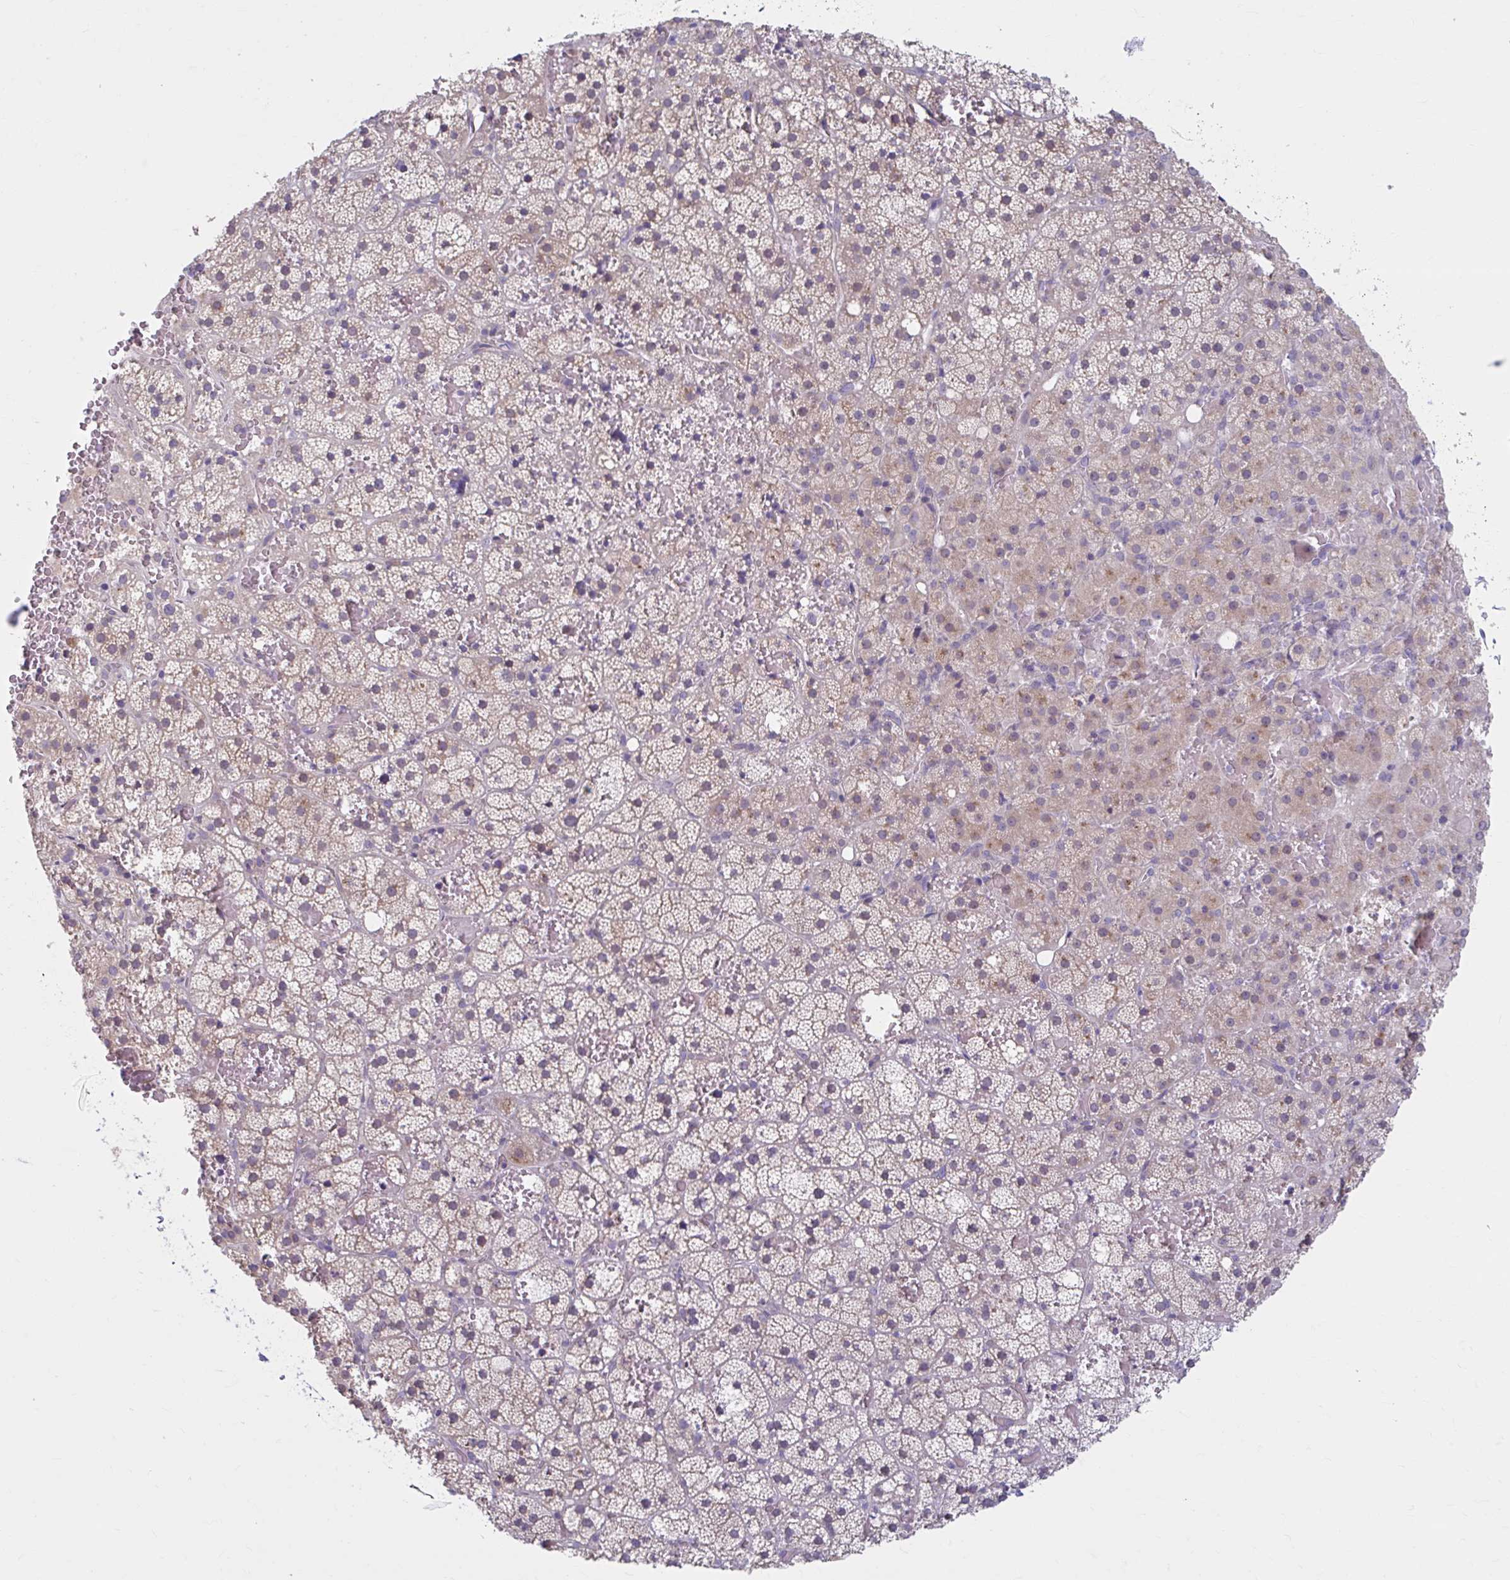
{"staining": {"intensity": "moderate", "quantity": "25%-75%", "location": "cytoplasmic/membranous,nuclear"}, "tissue": "adrenal gland", "cell_type": "Glandular cells", "image_type": "normal", "snomed": [{"axis": "morphology", "description": "Normal tissue, NOS"}, {"axis": "topography", "description": "Adrenal gland"}], "caption": "Moderate cytoplasmic/membranous,nuclear protein staining is present in about 25%-75% of glandular cells in adrenal gland. The staining was performed using DAB (3,3'-diaminobenzidine), with brown indicating positive protein expression. Nuclei are stained blue with hematoxylin.", "gene": "CHST3", "patient": {"sex": "male", "age": 53}}